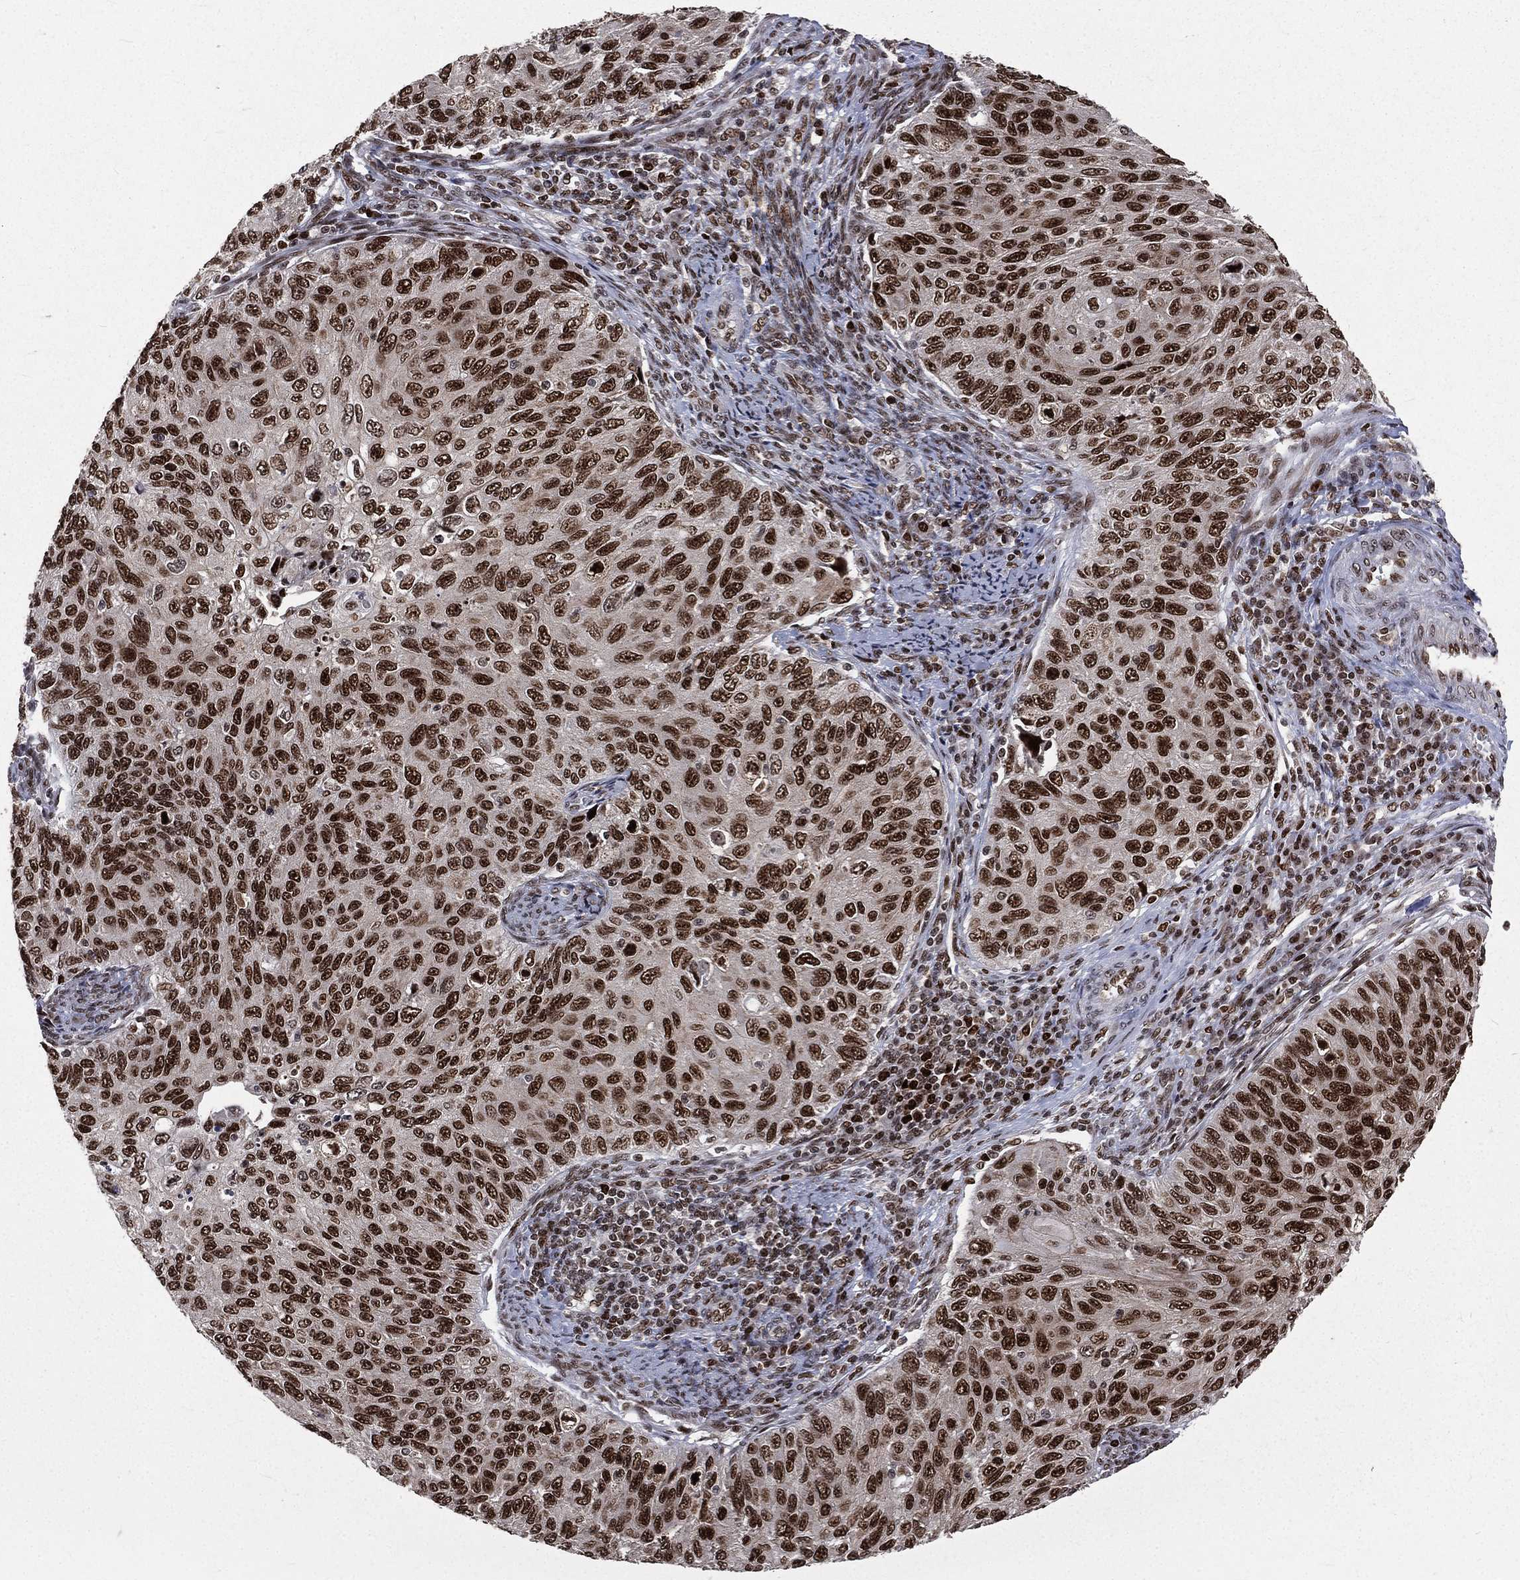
{"staining": {"intensity": "strong", "quantity": ">75%", "location": "nuclear"}, "tissue": "cervical cancer", "cell_type": "Tumor cells", "image_type": "cancer", "snomed": [{"axis": "morphology", "description": "Squamous cell carcinoma, NOS"}, {"axis": "topography", "description": "Cervix"}], "caption": "Immunohistochemistry (IHC) of human cervical cancer (squamous cell carcinoma) demonstrates high levels of strong nuclear staining in approximately >75% of tumor cells. (DAB IHC, brown staining for protein, blue staining for nuclei).", "gene": "POLB", "patient": {"sex": "female", "age": 70}}